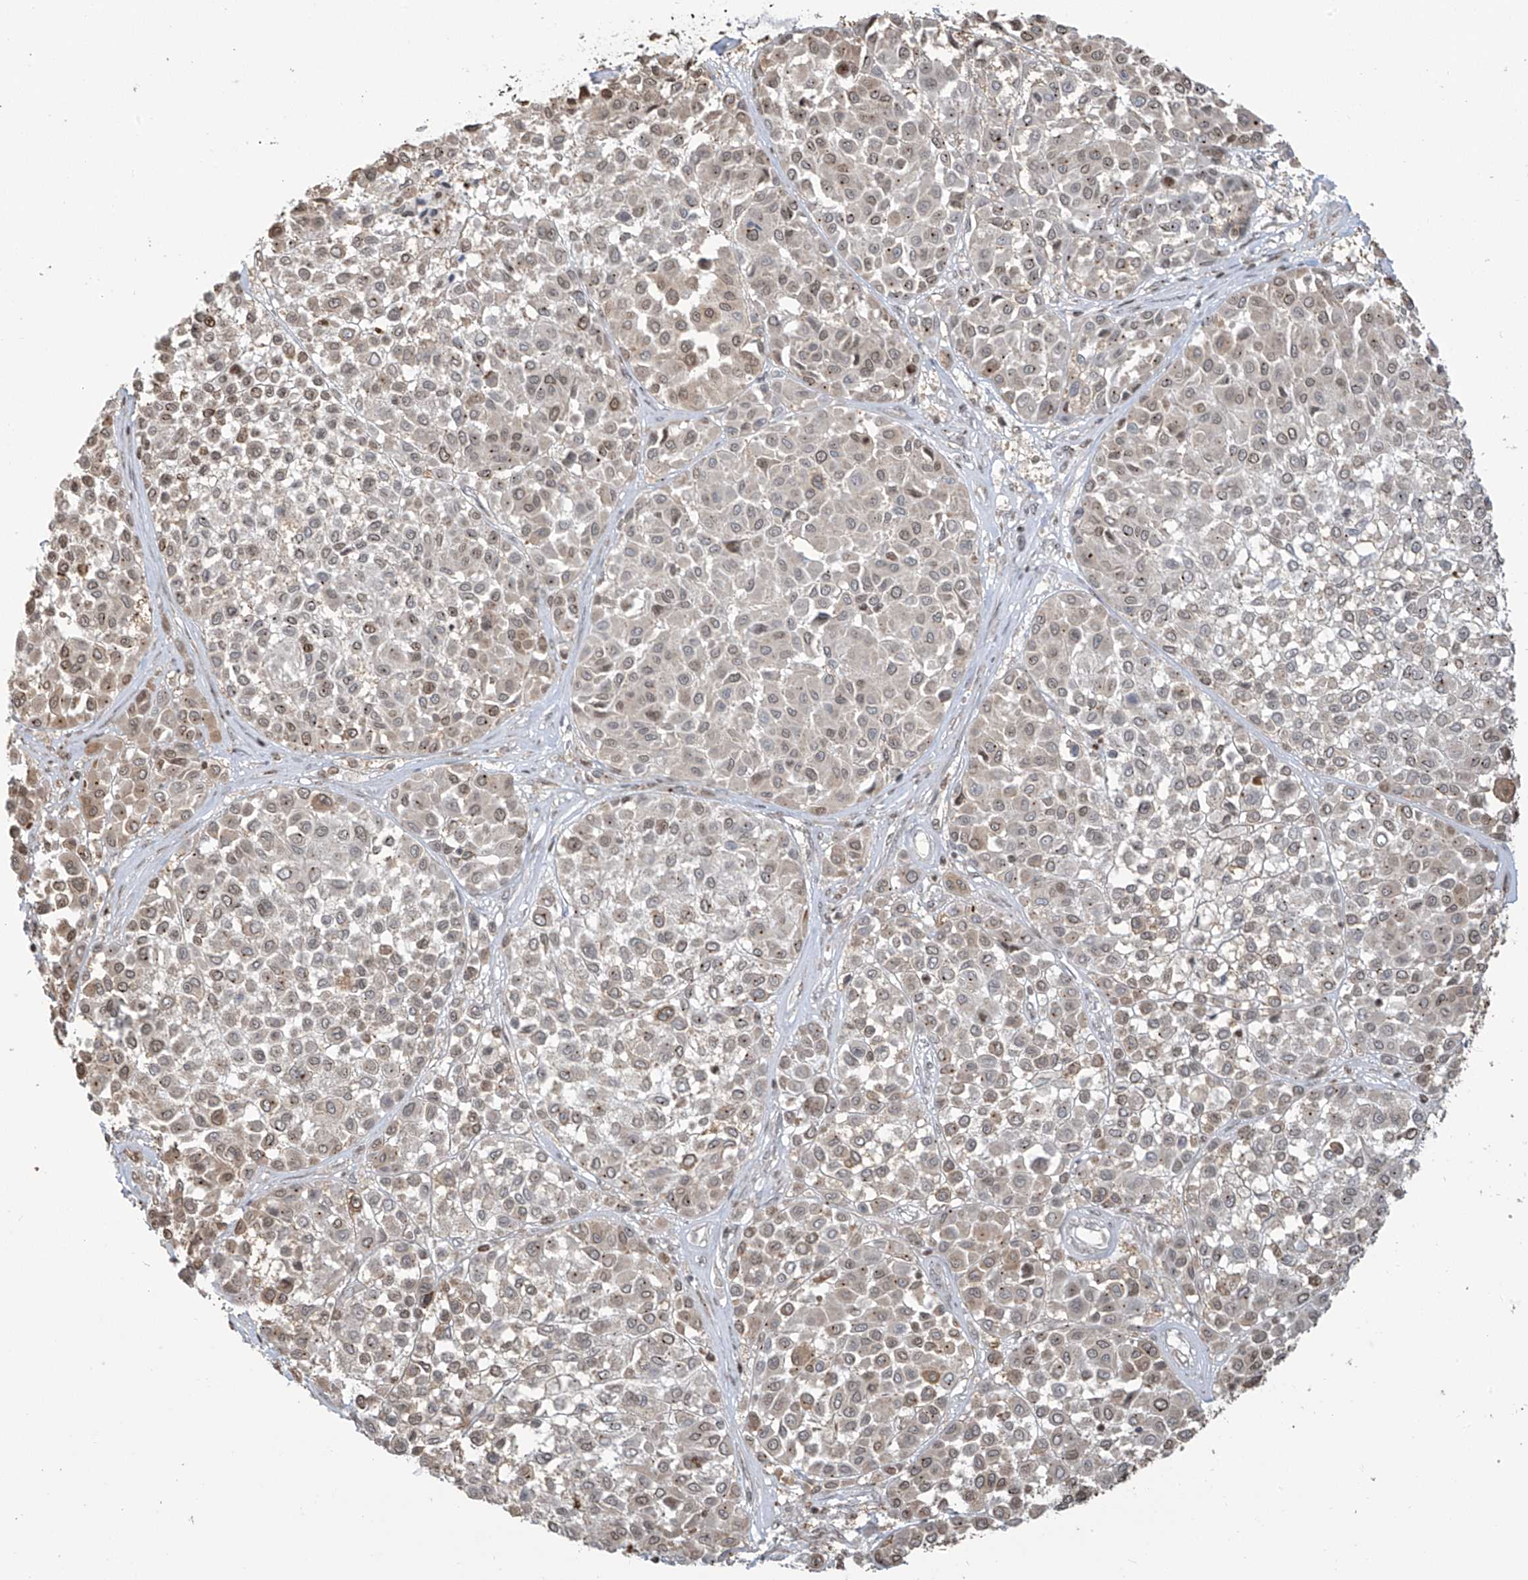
{"staining": {"intensity": "moderate", "quantity": "25%-75%", "location": "nuclear"}, "tissue": "melanoma", "cell_type": "Tumor cells", "image_type": "cancer", "snomed": [{"axis": "morphology", "description": "Malignant melanoma, Metastatic site"}, {"axis": "topography", "description": "Soft tissue"}], "caption": "High-power microscopy captured an immunohistochemistry (IHC) photomicrograph of melanoma, revealing moderate nuclear expression in about 25%-75% of tumor cells. (Stains: DAB (3,3'-diaminobenzidine) in brown, nuclei in blue, Microscopy: brightfield microscopy at high magnification).", "gene": "VMP1", "patient": {"sex": "male", "age": 41}}